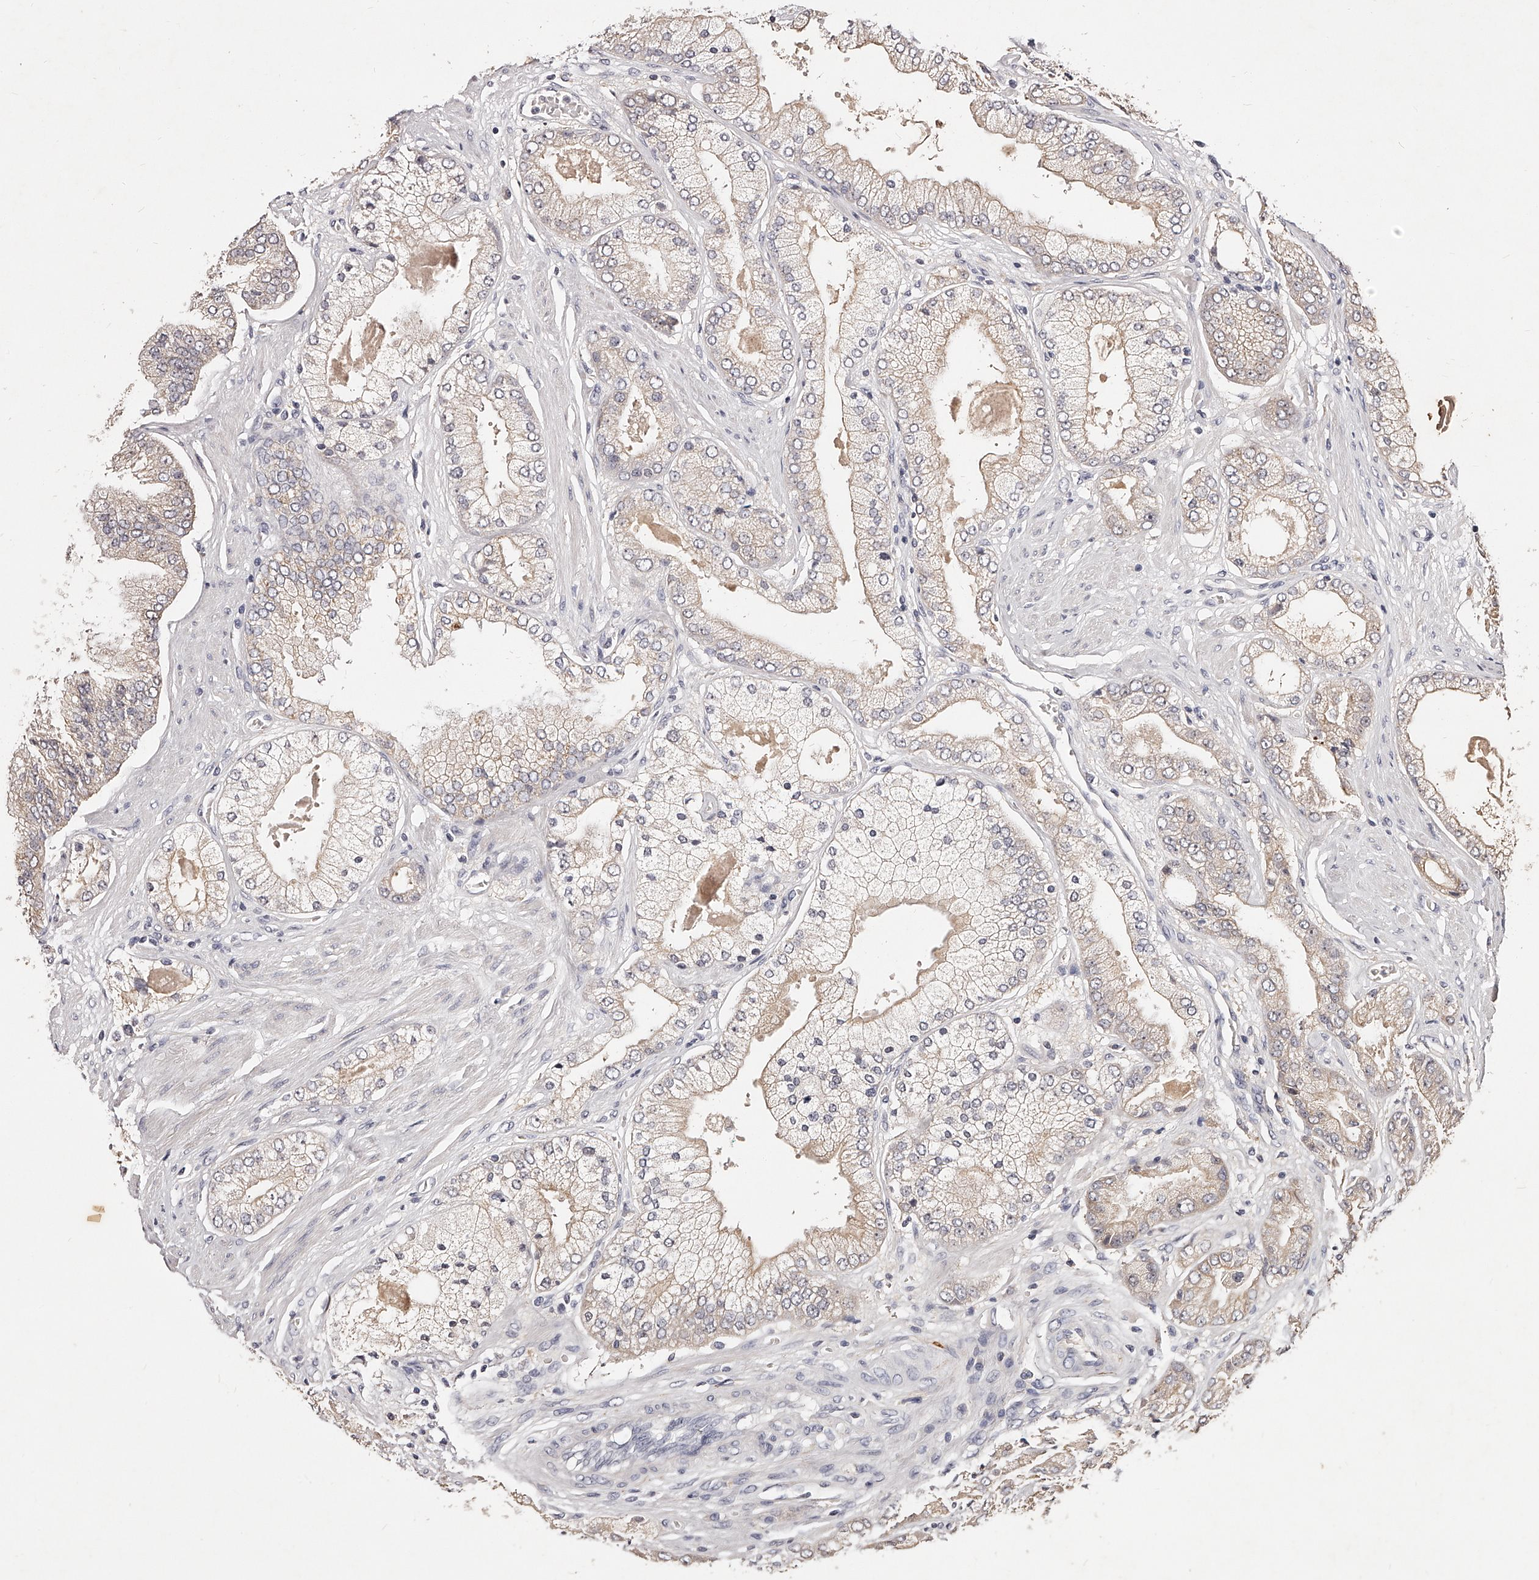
{"staining": {"intensity": "weak", "quantity": "<25%", "location": "cytoplasmic/membranous"}, "tissue": "prostate cancer", "cell_type": "Tumor cells", "image_type": "cancer", "snomed": [{"axis": "morphology", "description": "Adenocarcinoma, High grade"}, {"axis": "topography", "description": "Prostate"}], "caption": "Micrograph shows no significant protein positivity in tumor cells of high-grade adenocarcinoma (prostate).", "gene": "PHACTR1", "patient": {"sex": "male", "age": 58}}